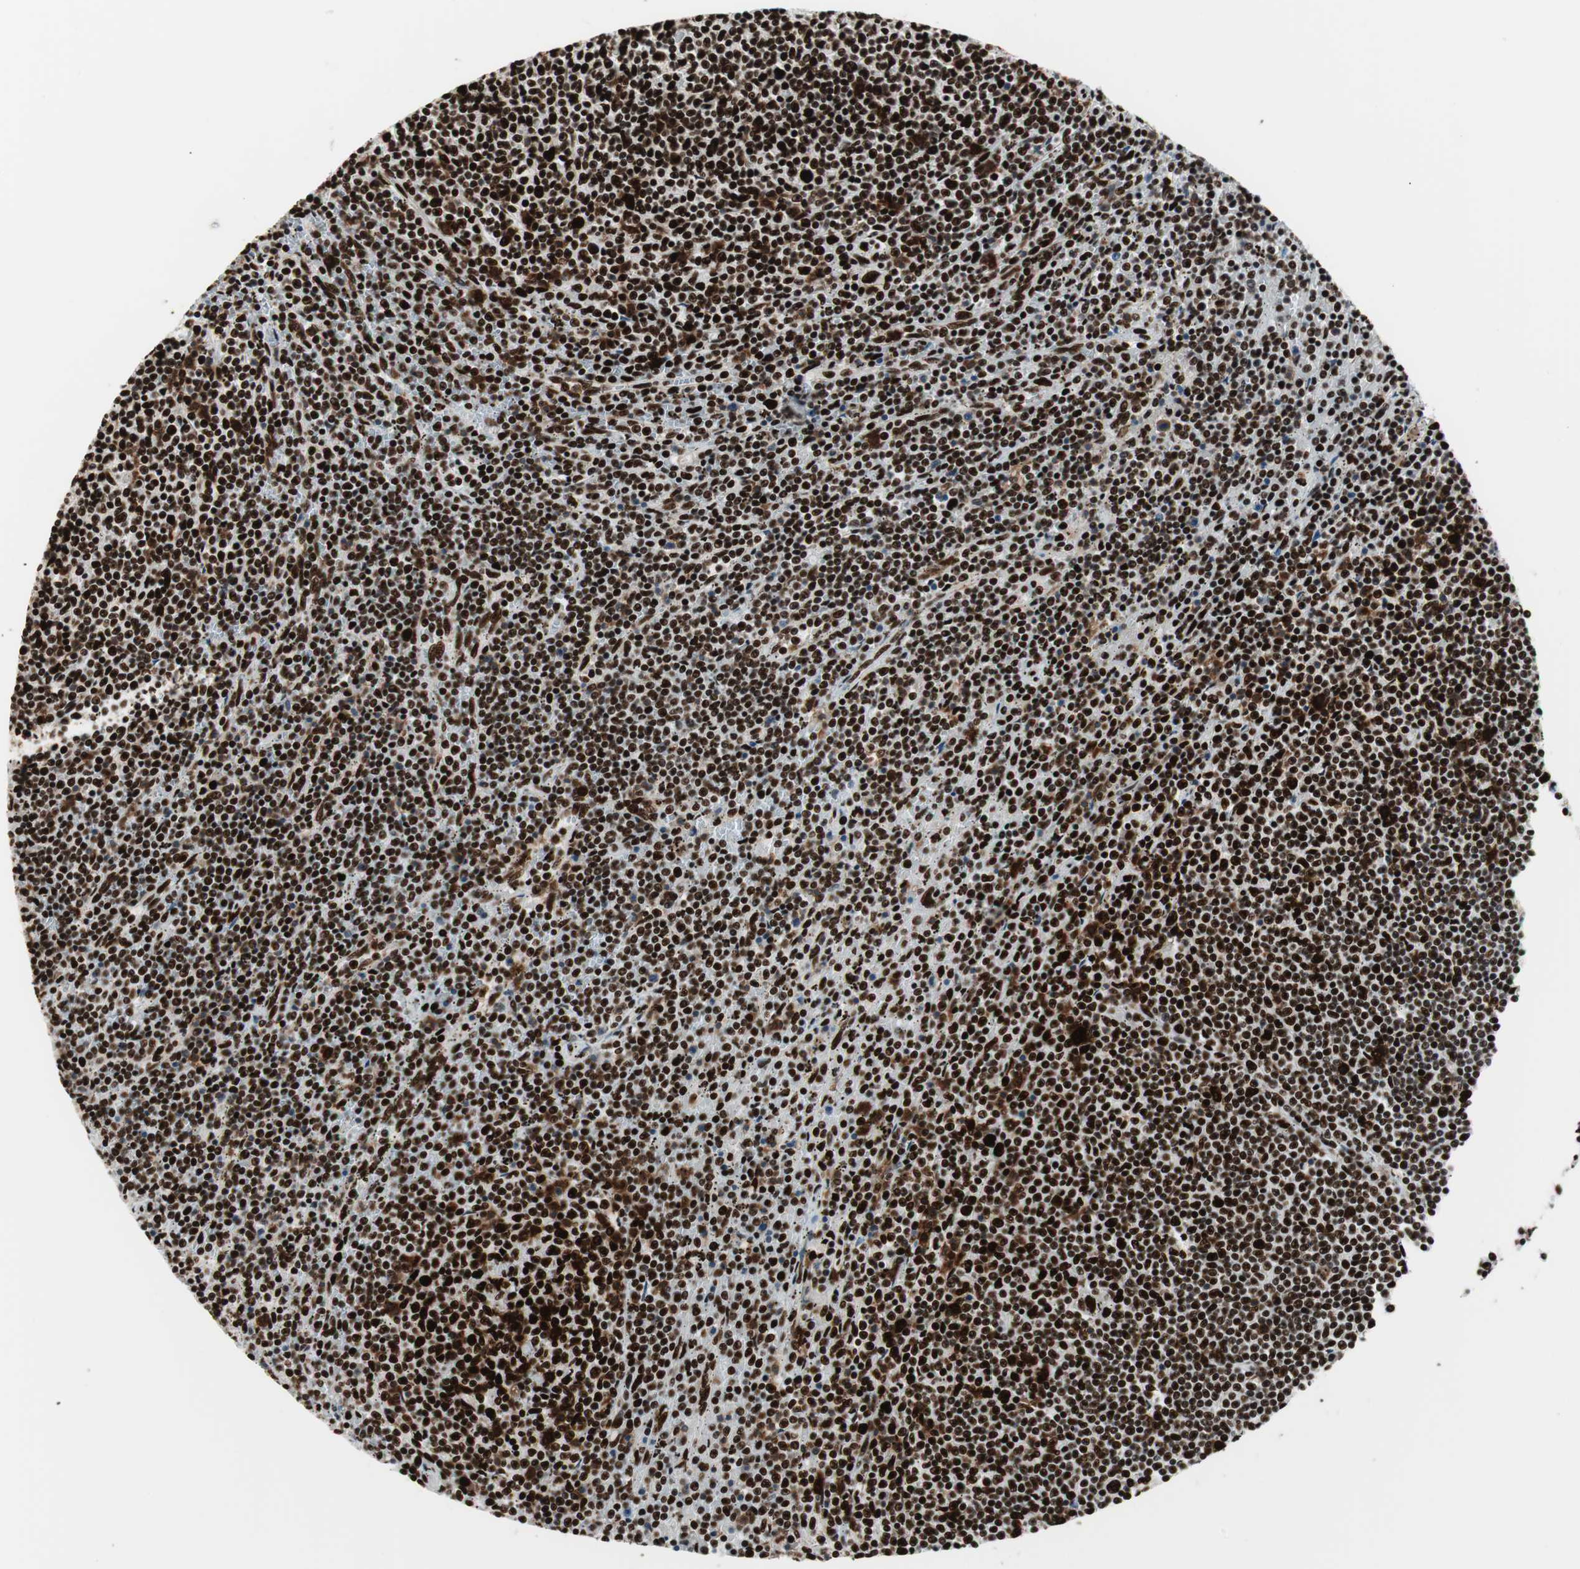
{"staining": {"intensity": "strong", "quantity": ">75%", "location": "nuclear"}, "tissue": "lymphoma", "cell_type": "Tumor cells", "image_type": "cancer", "snomed": [{"axis": "morphology", "description": "Malignant lymphoma, non-Hodgkin's type, Low grade"}, {"axis": "topography", "description": "Spleen"}], "caption": "Lymphoma stained with immunohistochemistry demonstrates strong nuclear expression in about >75% of tumor cells.", "gene": "PSME3", "patient": {"sex": "female", "age": 50}}